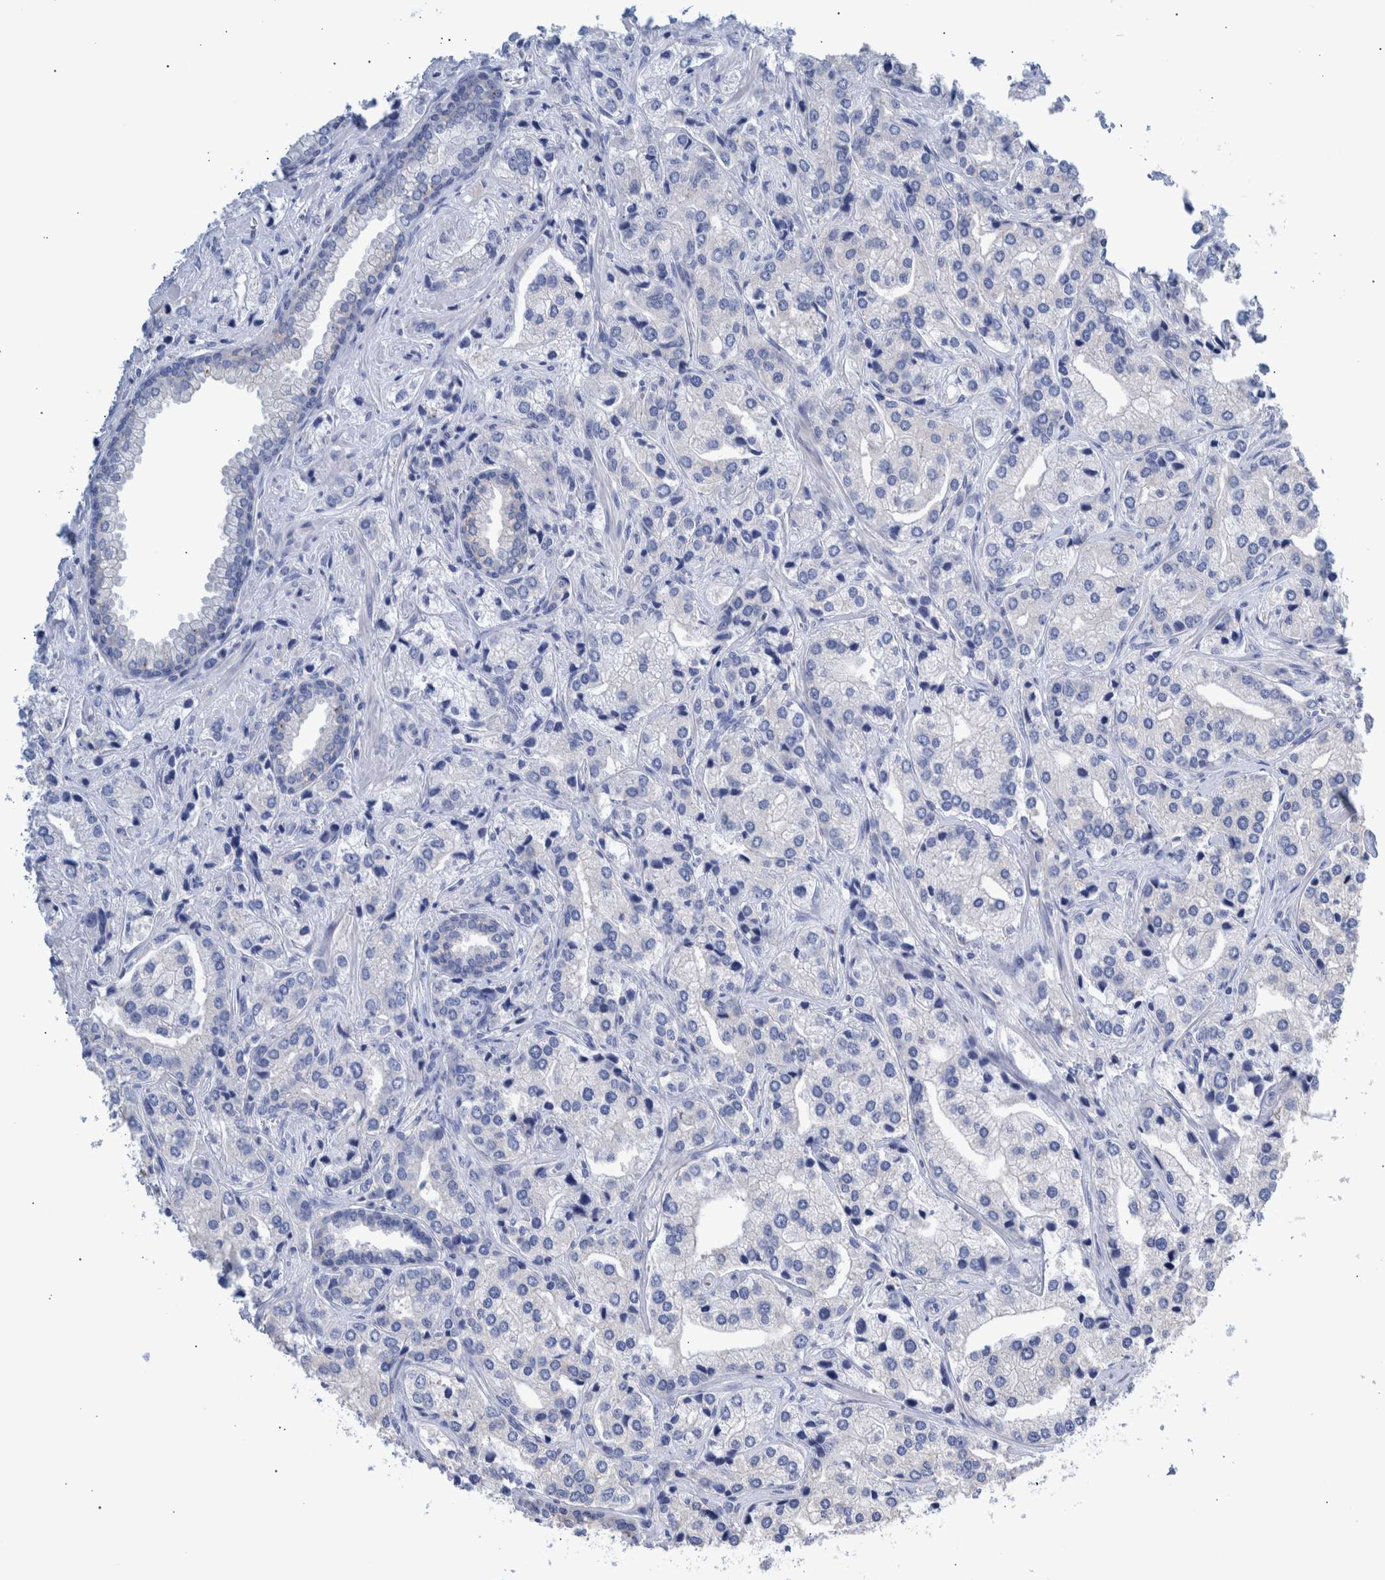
{"staining": {"intensity": "negative", "quantity": "none", "location": "none"}, "tissue": "prostate cancer", "cell_type": "Tumor cells", "image_type": "cancer", "snomed": [{"axis": "morphology", "description": "Adenocarcinoma, High grade"}, {"axis": "topography", "description": "Prostate"}], "caption": "Immunohistochemical staining of prostate high-grade adenocarcinoma demonstrates no significant expression in tumor cells. (DAB (3,3'-diaminobenzidine) IHC, high magnification).", "gene": "PPP3CC", "patient": {"sex": "male", "age": 66}}